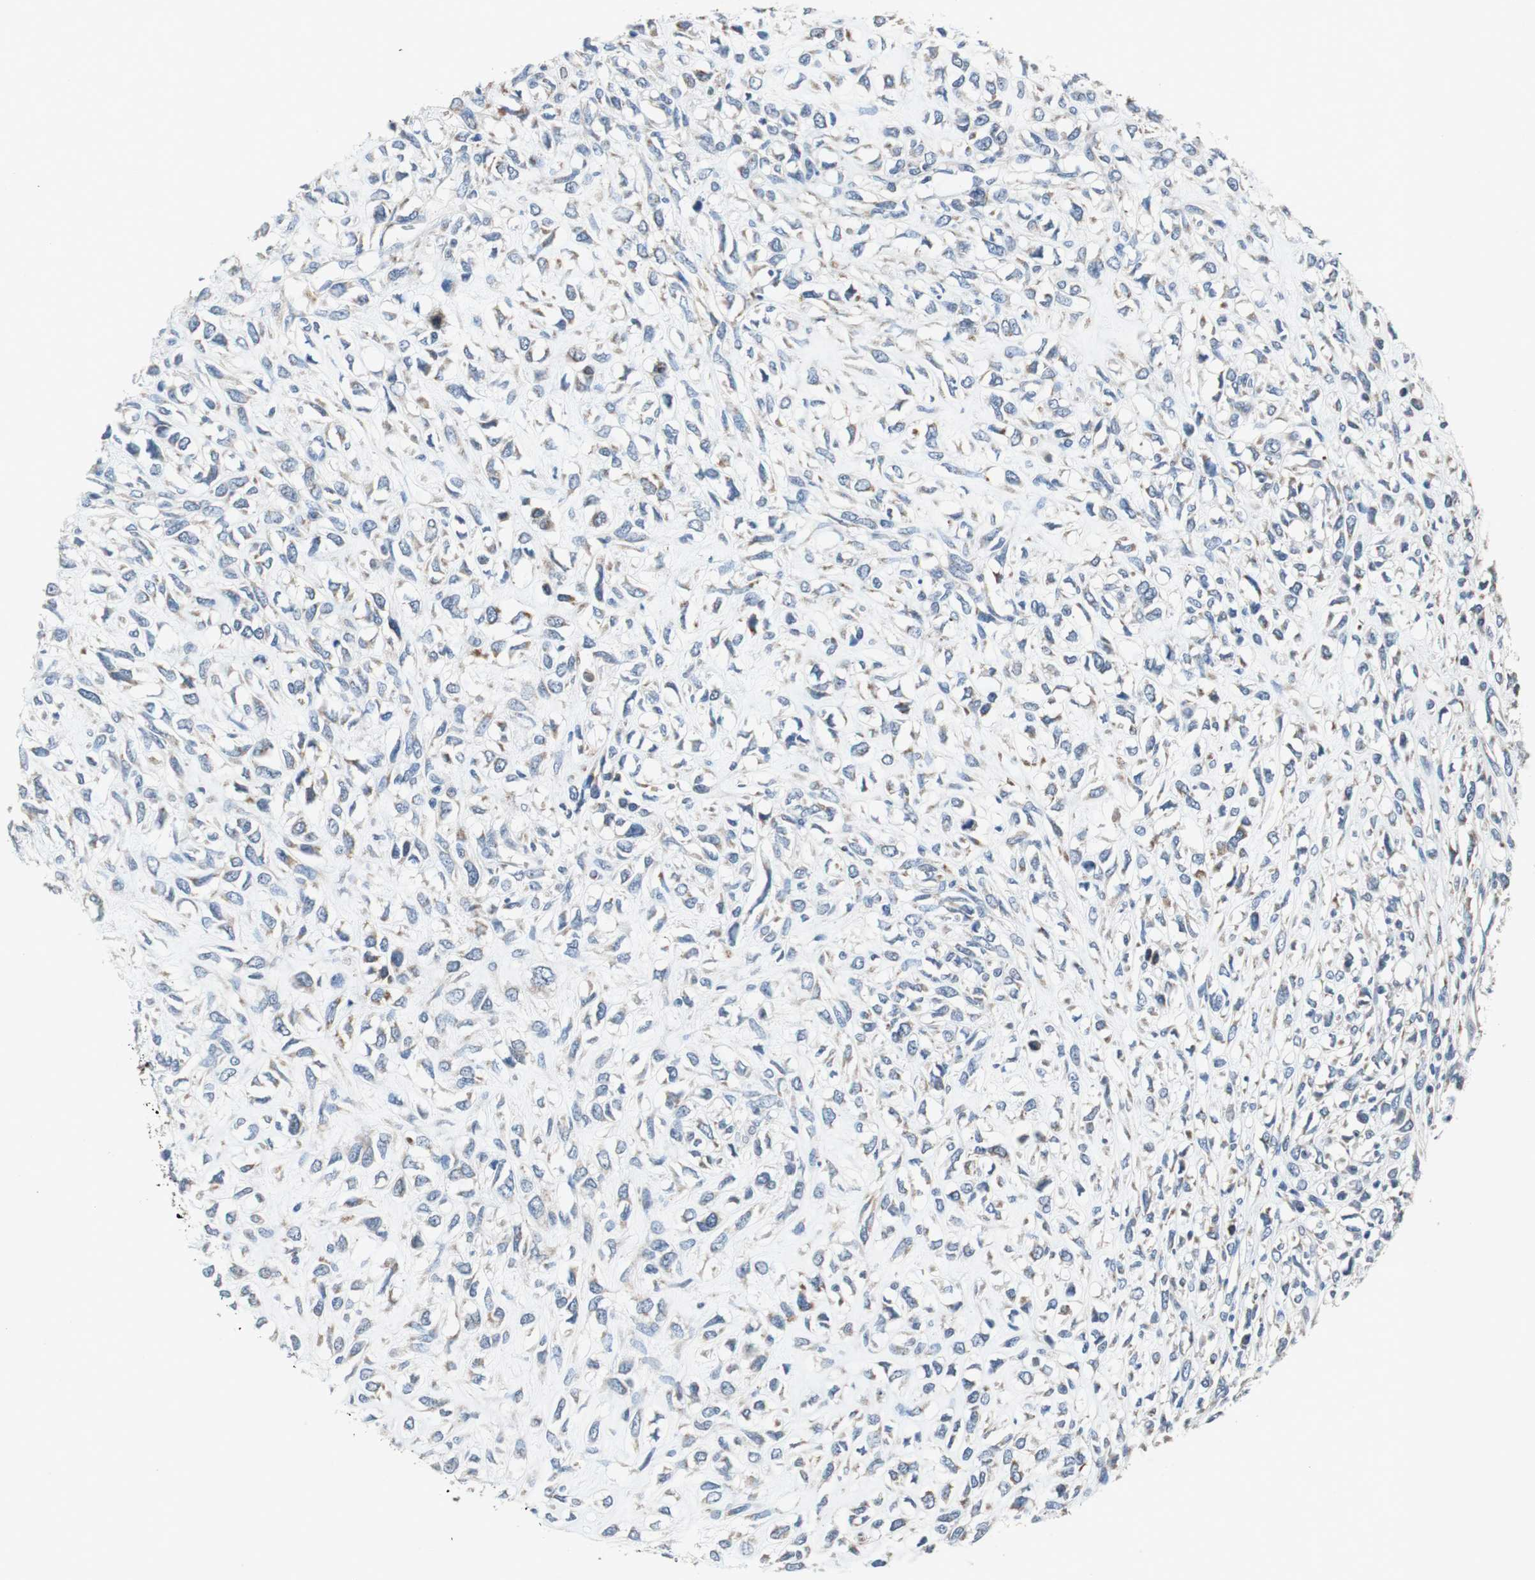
{"staining": {"intensity": "weak", "quantity": "<25%", "location": "cytoplasmic/membranous"}, "tissue": "head and neck cancer", "cell_type": "Tumor cells", "image_type": "cancer", "snomed": [{"axis": "morphology", "description": "Necrosis, NOS"}, {"axis": "morphology", "description": "Neoplasm, malignant, NOS"}, {"axis": "topography", "description": "Salivary gland"}, {"axis": "topography", "description": "Head-Neck"}], "caption": "A histopathology image of human head and neck cancer (neoplasm (malignant)) is negative for staining in tumor cells.", "gene": "NLGN1", "patient": {"sex": "male", "age": 43}}